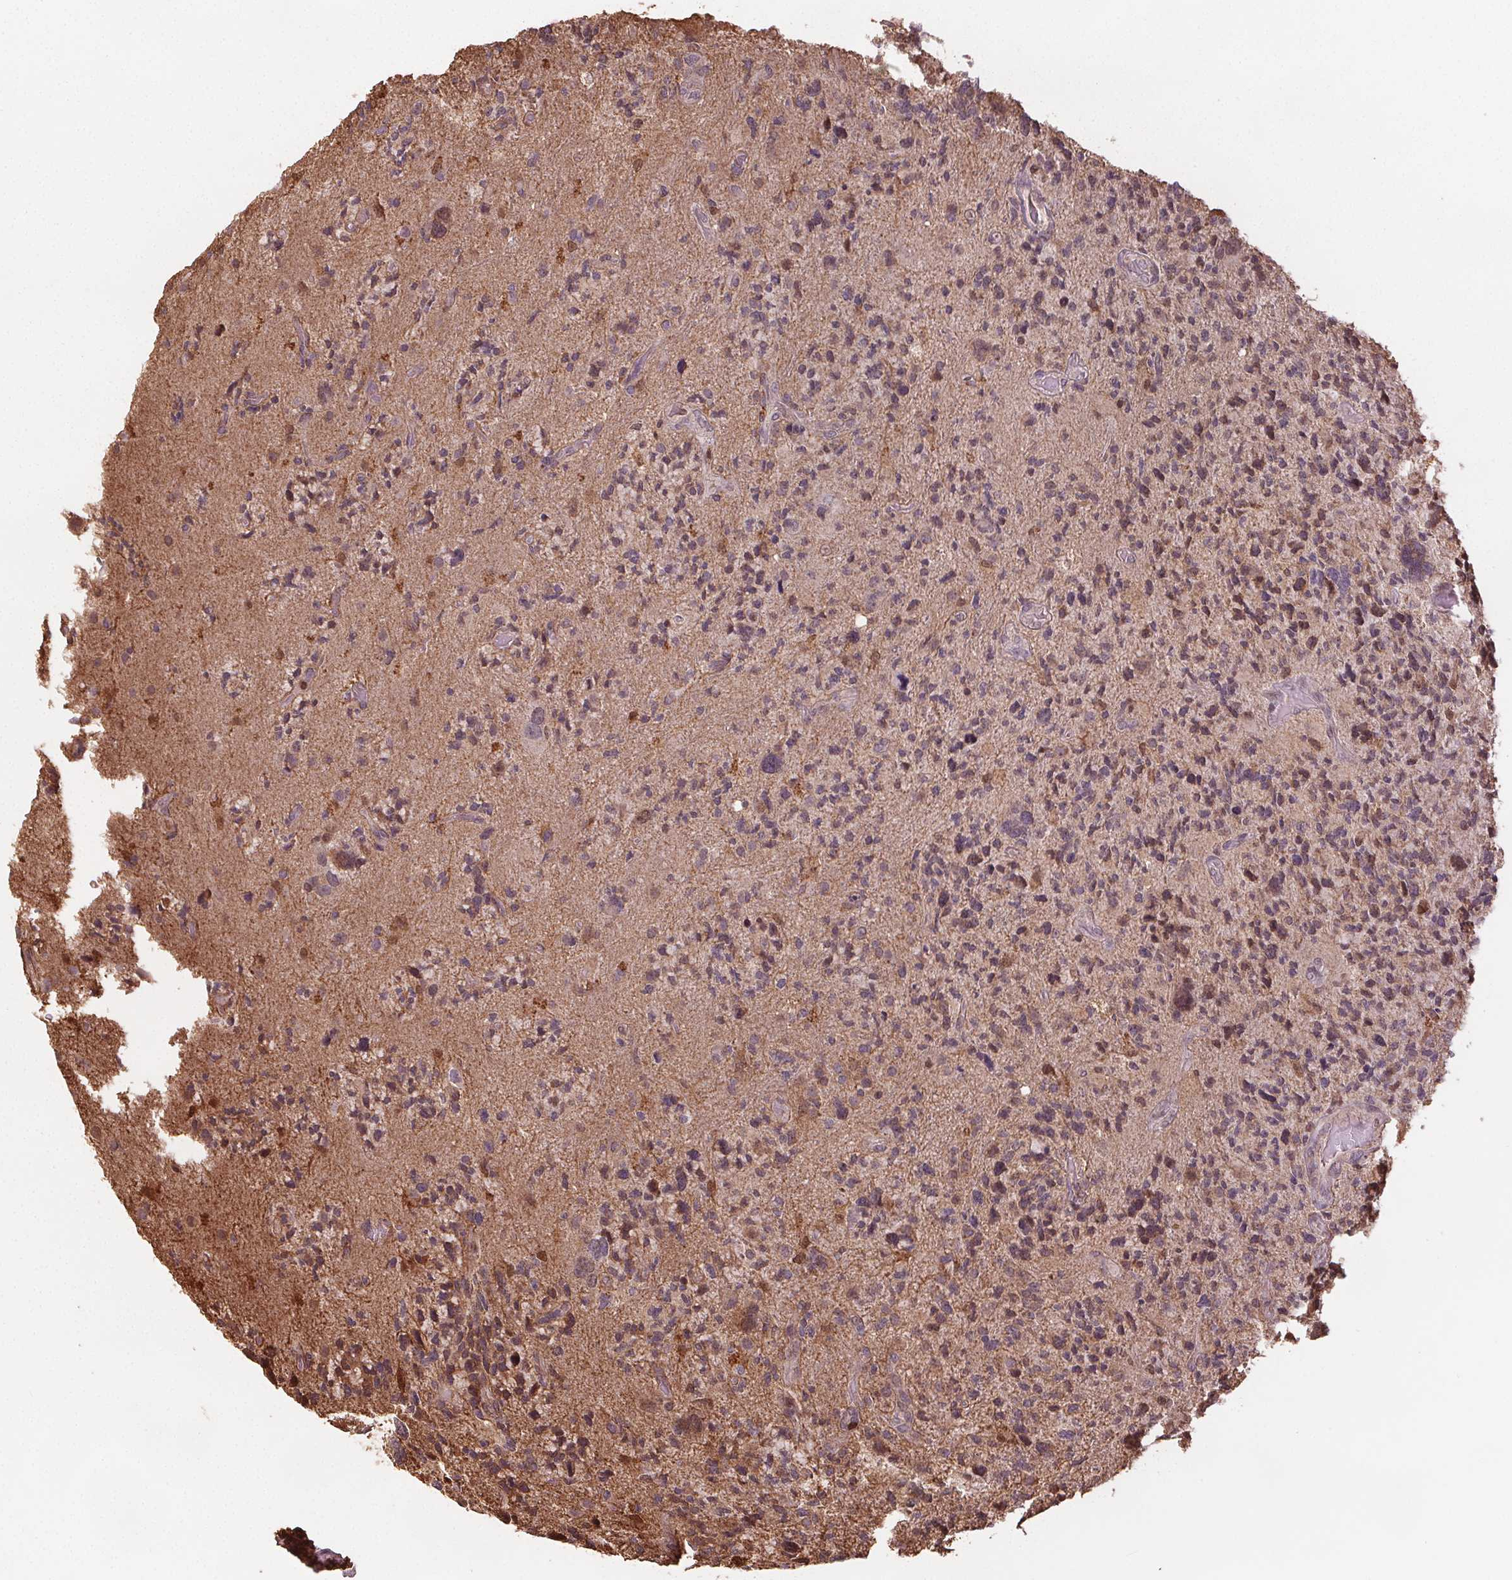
{"staining": {"intensity": "moderate", "quantity": "25%-75%", "location": "cytoplasmic/membranous,nuclear"}, "tissue": "glioma", "cell_type": "Tumor cells", "image_type": "cancer", "snomed": [{"axis": "morphology", "description": "Glioma, malignant, High grade"}, {"axis": "topography", "description": "Brain"}], "caption": "Immunohistochemical staining of glioma reveals medium levels of moderate cytoplasmic/membranous and nuclear staining in about 25%-75% of tumor cells. (DAB (3,3'-diaminobenzidine) IHC, brown staining for protein, blue staining for nuclei).", "gene": "ENO1", "patient": {"sex": "female", "age": 71}}